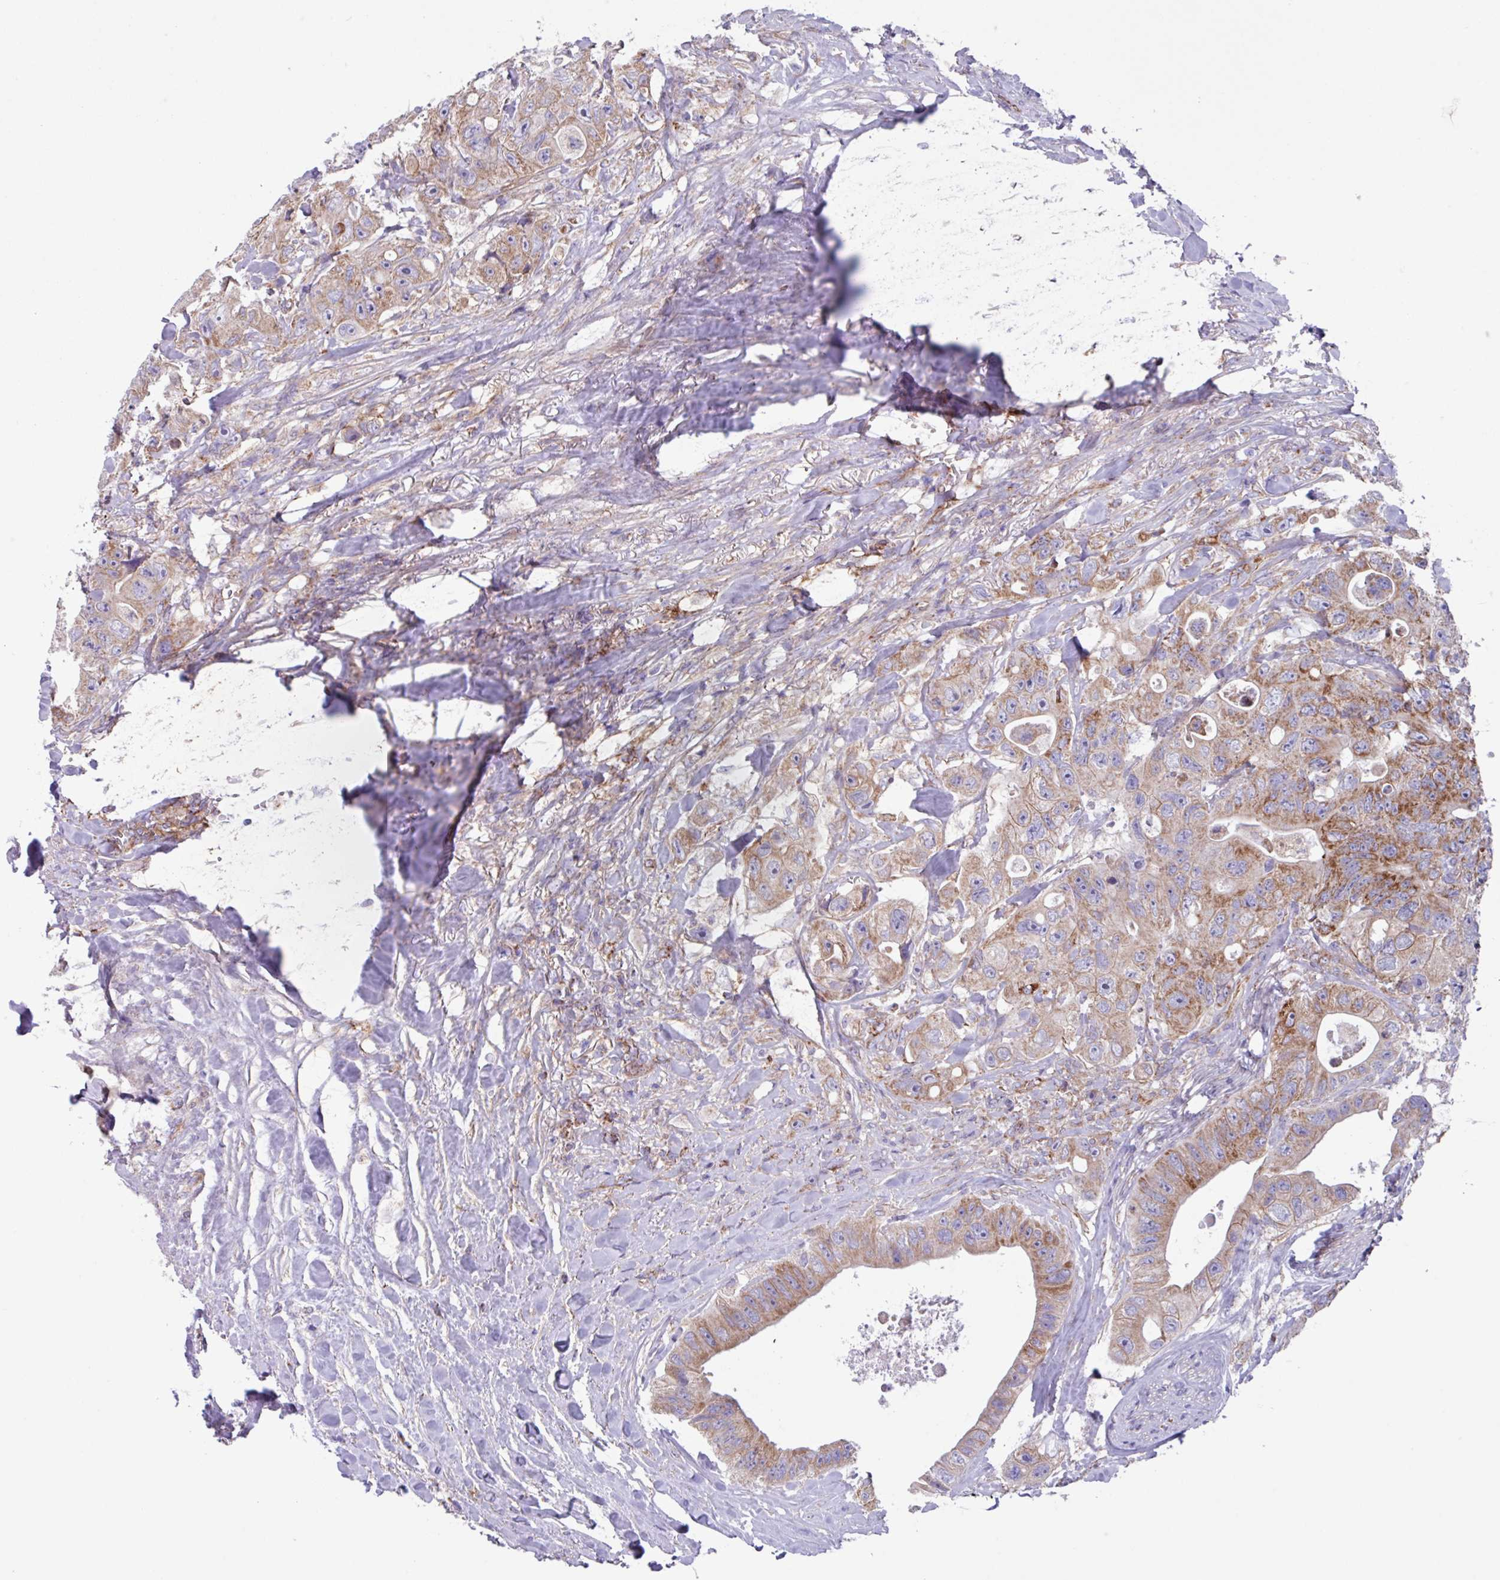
{"staining": {"intensity": "moderate", "quantity": ">75%", "location": "cytoplasmic/membranous"}, "tissue": "colorectal cancer", "cell_type": "Tumor cells", "image_type": "cancer", "snomed": [{"axis": "morphology", "description": "Adenocarcinoma, NOS"}, {"axis": "topography", "description": "Colon"}], "caption": "This is a histology image of immunohistochemistry staining of colorectal cancer, which shows moderate expression in the cytoplasmic/membranous of tumor cells.", "gene": "OTULIN", "patient": {"sex": "female", "age": 46}}